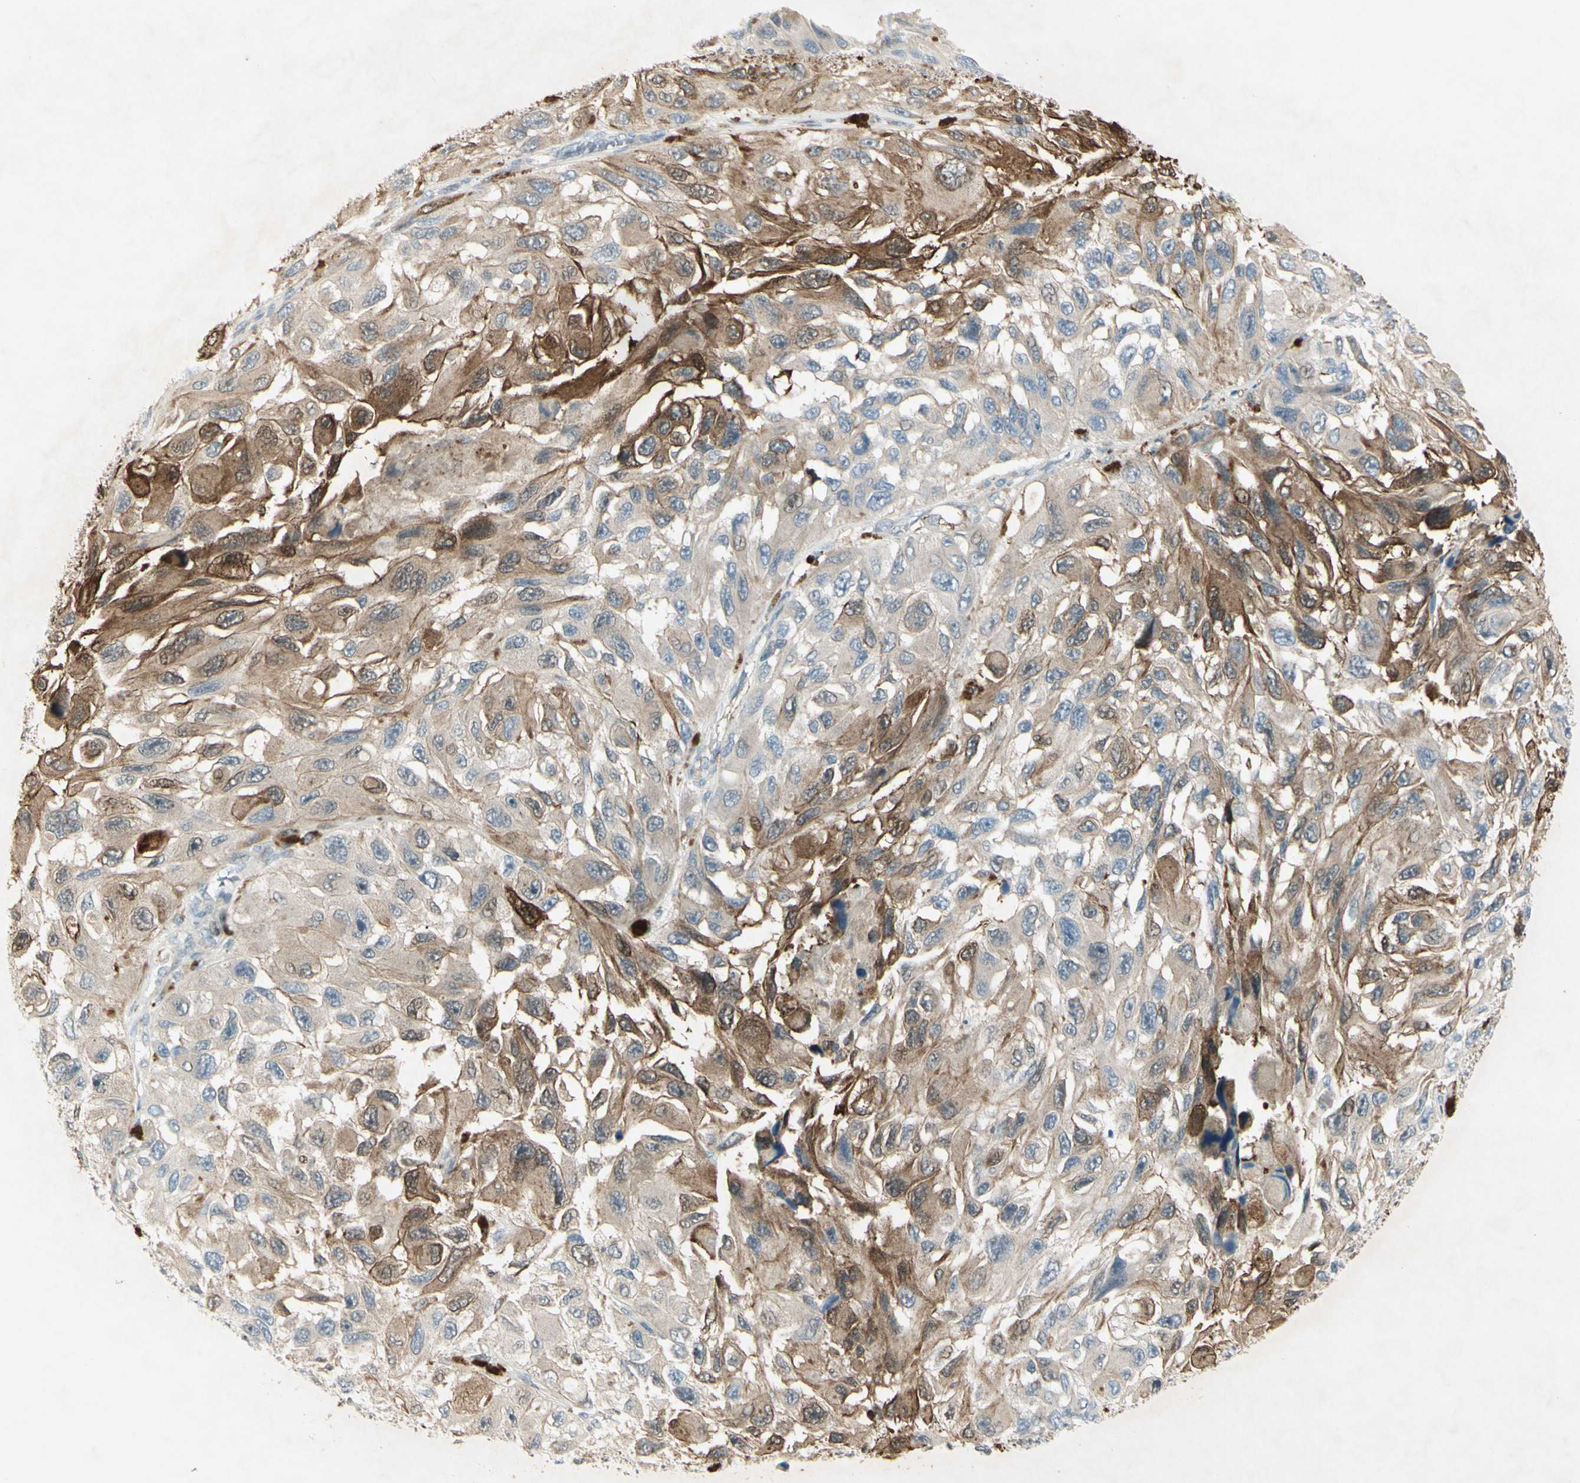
{"staining": {"intensity": "strong", "quantity": "25%-75%", "location": "cytoplasmic/membranous"}, "tissue": "melanoma", "cell_type": "Tumor cells", "image_type": "cancer", "snomed": [{"axis": "morphology", "description": "Malignant melanoma, NOS"}, {"axis": "topography", "description": "Skin"}], "caption": "Melanoma stained for a protein (brown) displays strong cytoplasmic/membranous positive staining in about 25%-75% of tumor cells.", "gene": "C1orf159", "patient": {"sex": "female", "age": 73}}